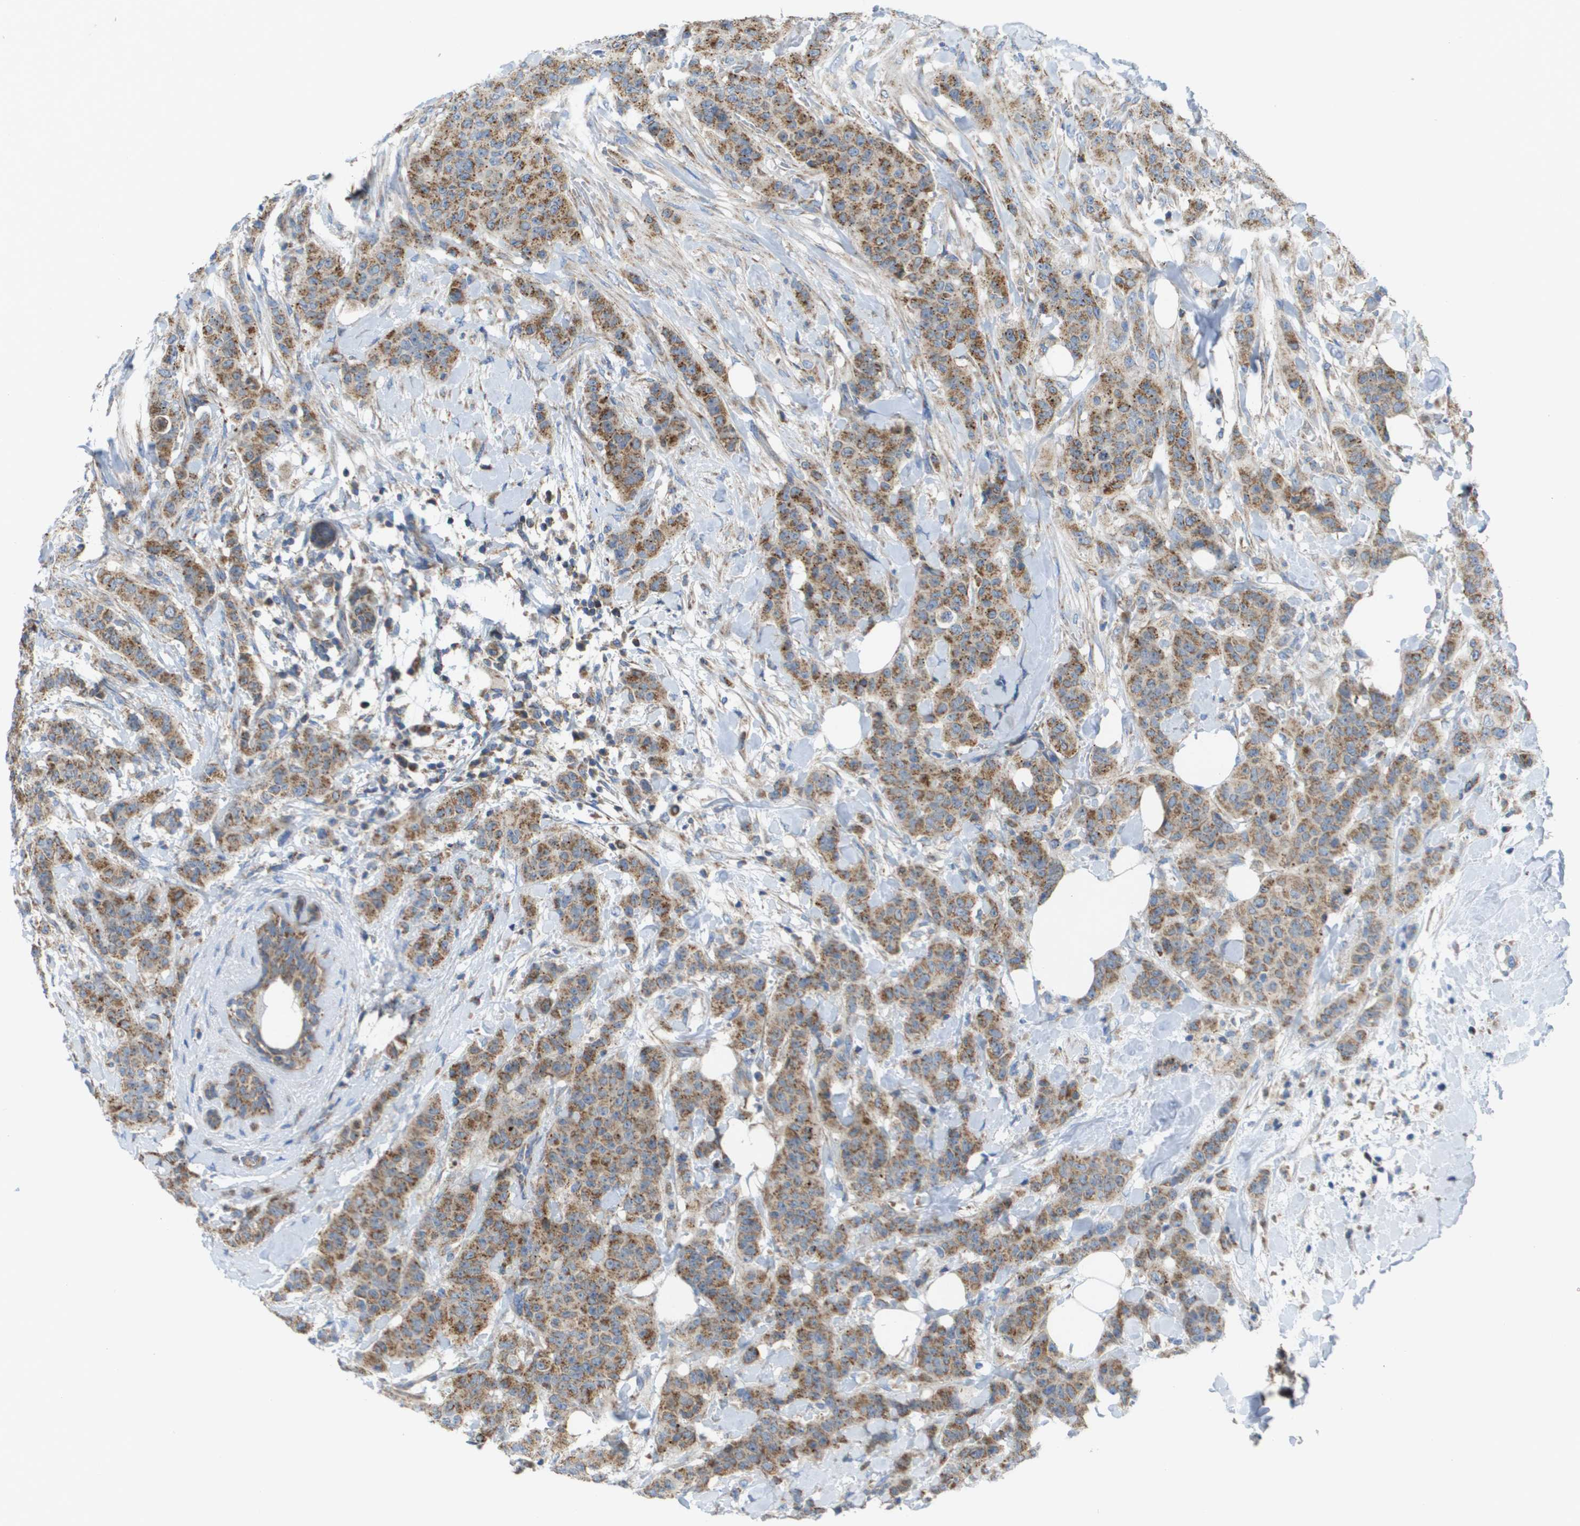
{"staining": {"intensity": "moderate", "quantity": ">75%", "location": "cytoplasmic/membranous"}, "tissue": "breast cancer", "cell_type": "Tumor cells", "image_type": "cancer", "snomed": [{"axis": "morphology", "description": "Normal tissue, NOS"}, {"axis": "morphology", "description": "Duct carcinoma"}, {"axis": "topography", "description": "Breast"}], "caption": "This is a histology image of IHC staining of breast infiltrating ductal carcinoma, which shows moderate positivity in the cytoplasmic/membranous of tumor cells.", "gene": "FIS1", "patient": {"sex": "female", "age": 40}}